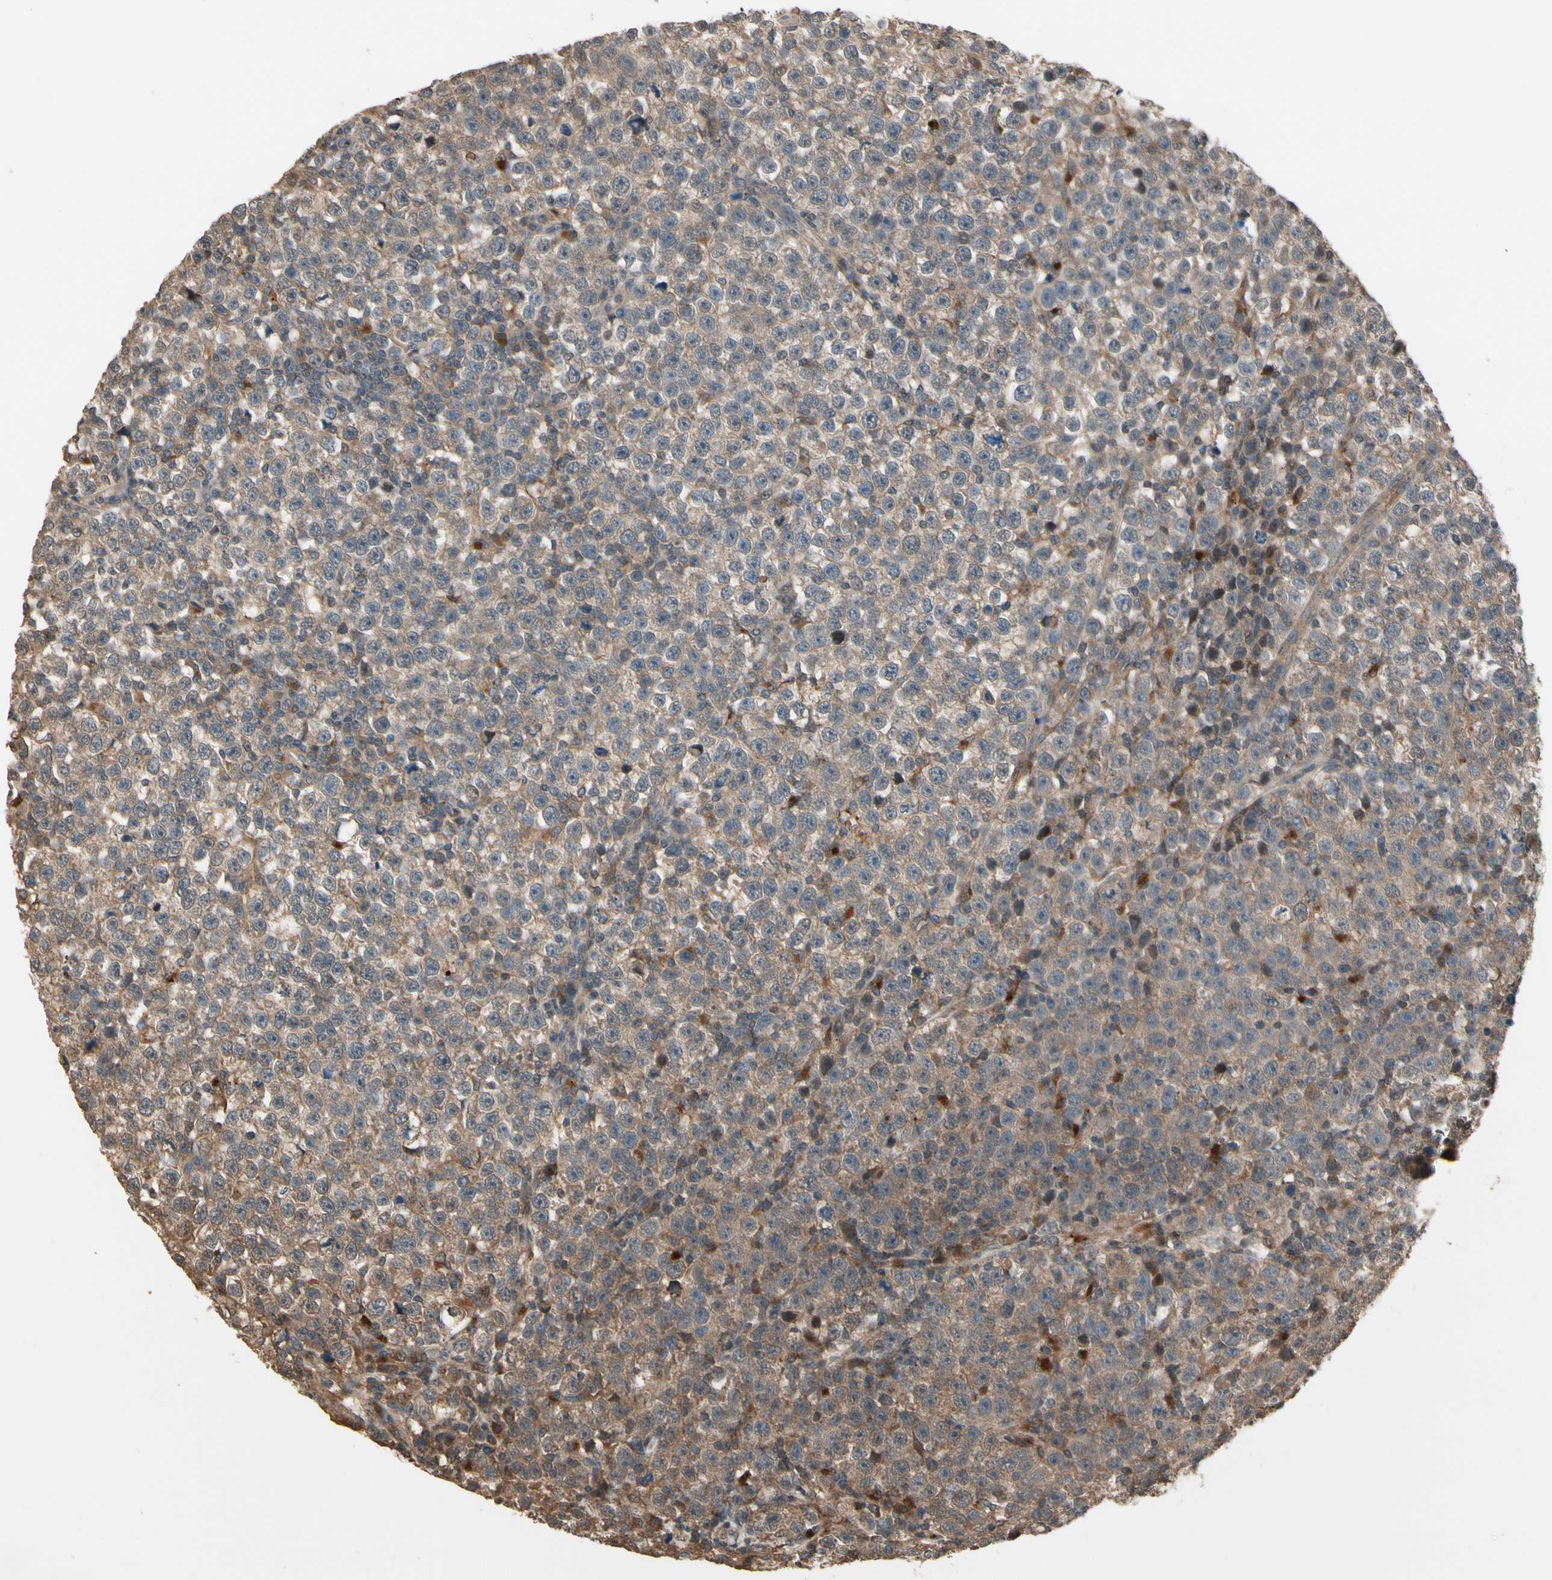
{"staining": {"intensity": "weak", "quantity": ">75%", "location": "cytoplasmic/membranous"}, "tissue": "testis cancer", "cell_type": "Tumor cells", "image_type": "cancer", "snomed": [{"axis": "morphology", "description": "Seminoma, NOS"}, {"axis": "topography", "description": "Testis"}], "caption": "The histopathology image displays immunohistochemical staining of seminoma (testis). There is weak cytoplasmic/membranous staining is present in about >75% of tumor cells.", "gene": "CSF1R", "patient": {"sex": "male", "age": 43}}